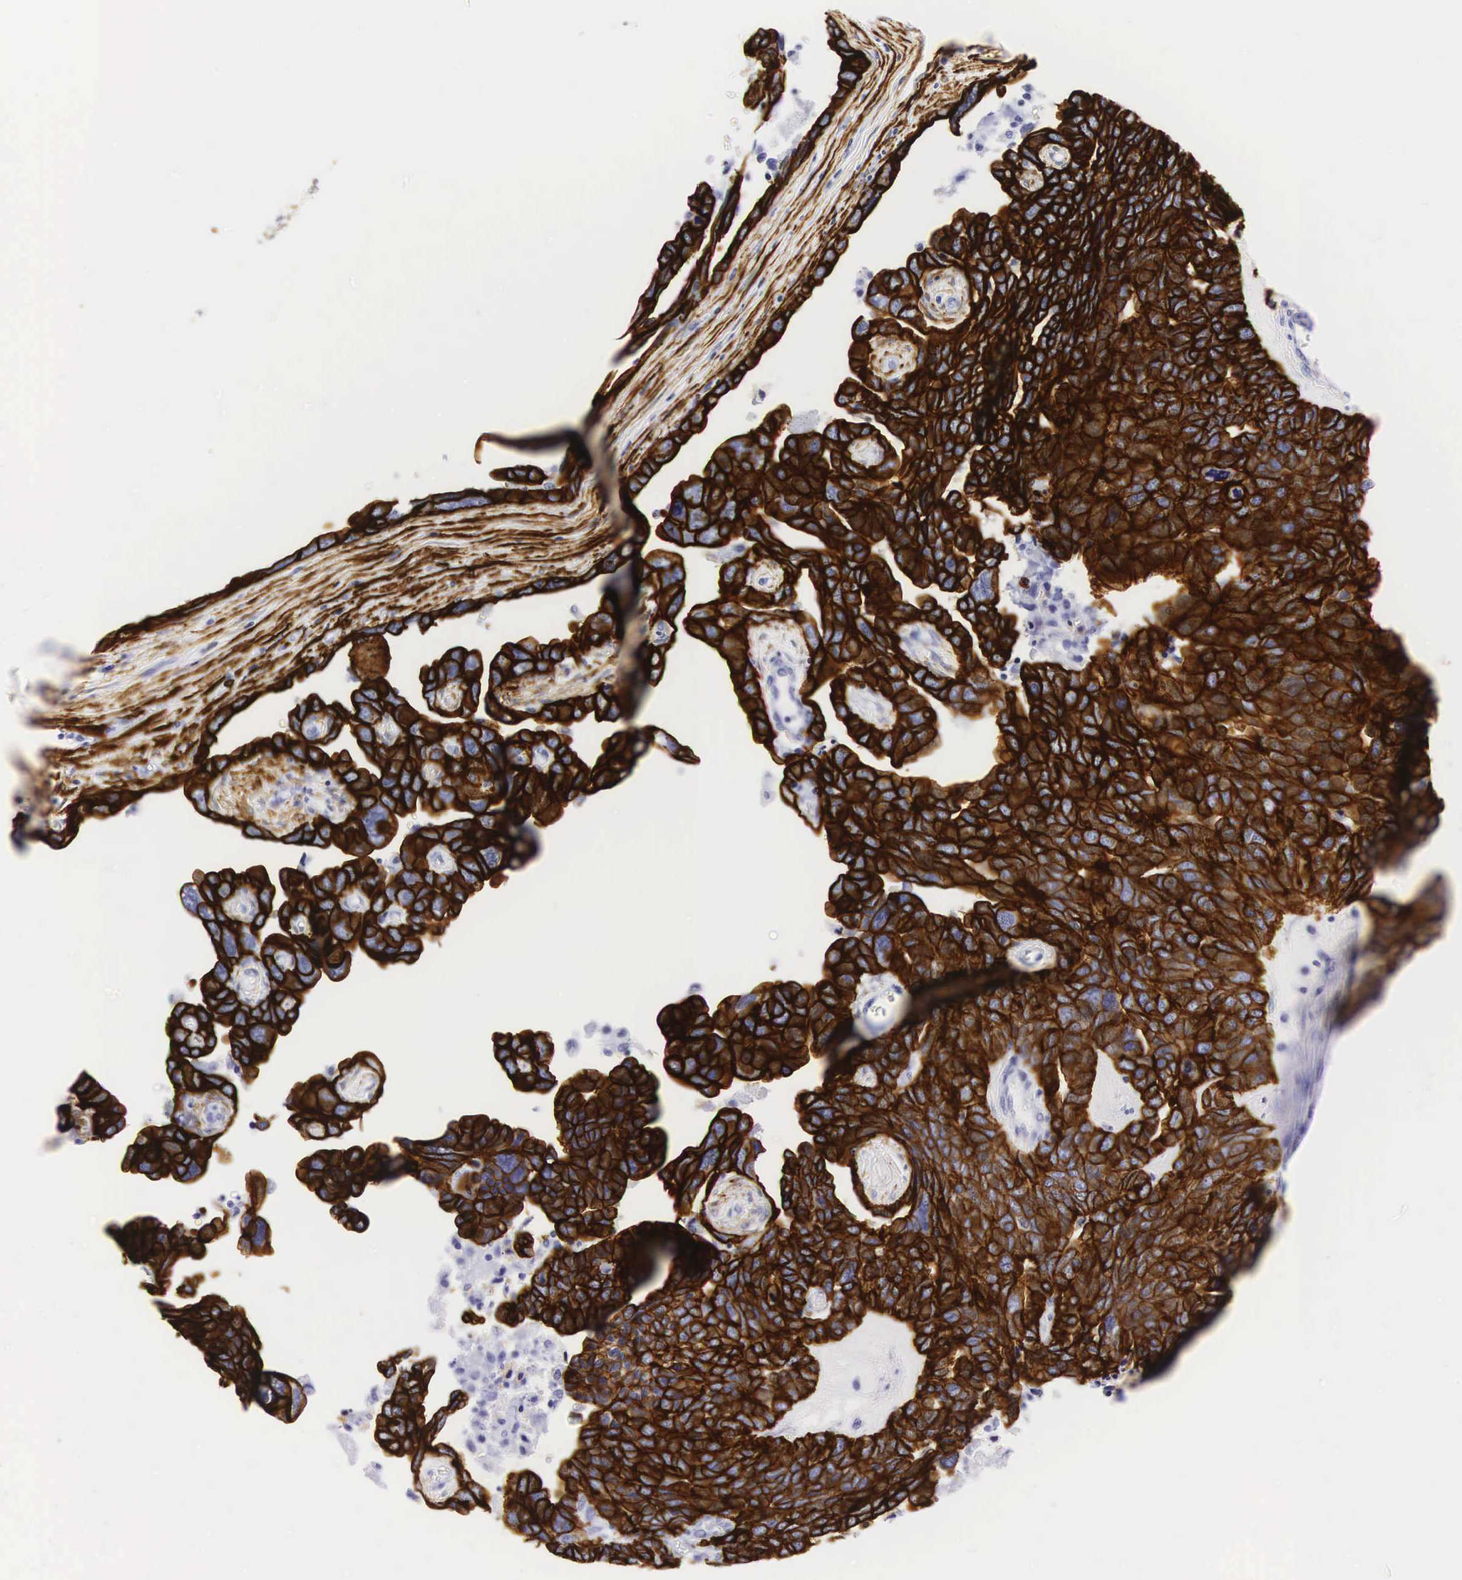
{"staining": {"intensity": "strong", "quantity": ">75%", "location": "cytoplasmic/membranous"}, "tissue": "ovarian cancer", "cell_type": "Tumor cells", "image_type": "cancer", "snomed": [{"axis": "morphology", "description": "Cystadenocarcinoma, serous, NOS"}, {"axis": "topography", "description": "Ovary"}], "caption": "Strong cytoplasmic/membranous staining is seen in approximately >75% of tumor cells in ovarian cancer. The staining was performed using DAB, with brown indicating positive protein expression. Nuclei are stained blue with hematoxylin.", "gene": "KRT18", "patient": {"sex": "female", "age": 64}}